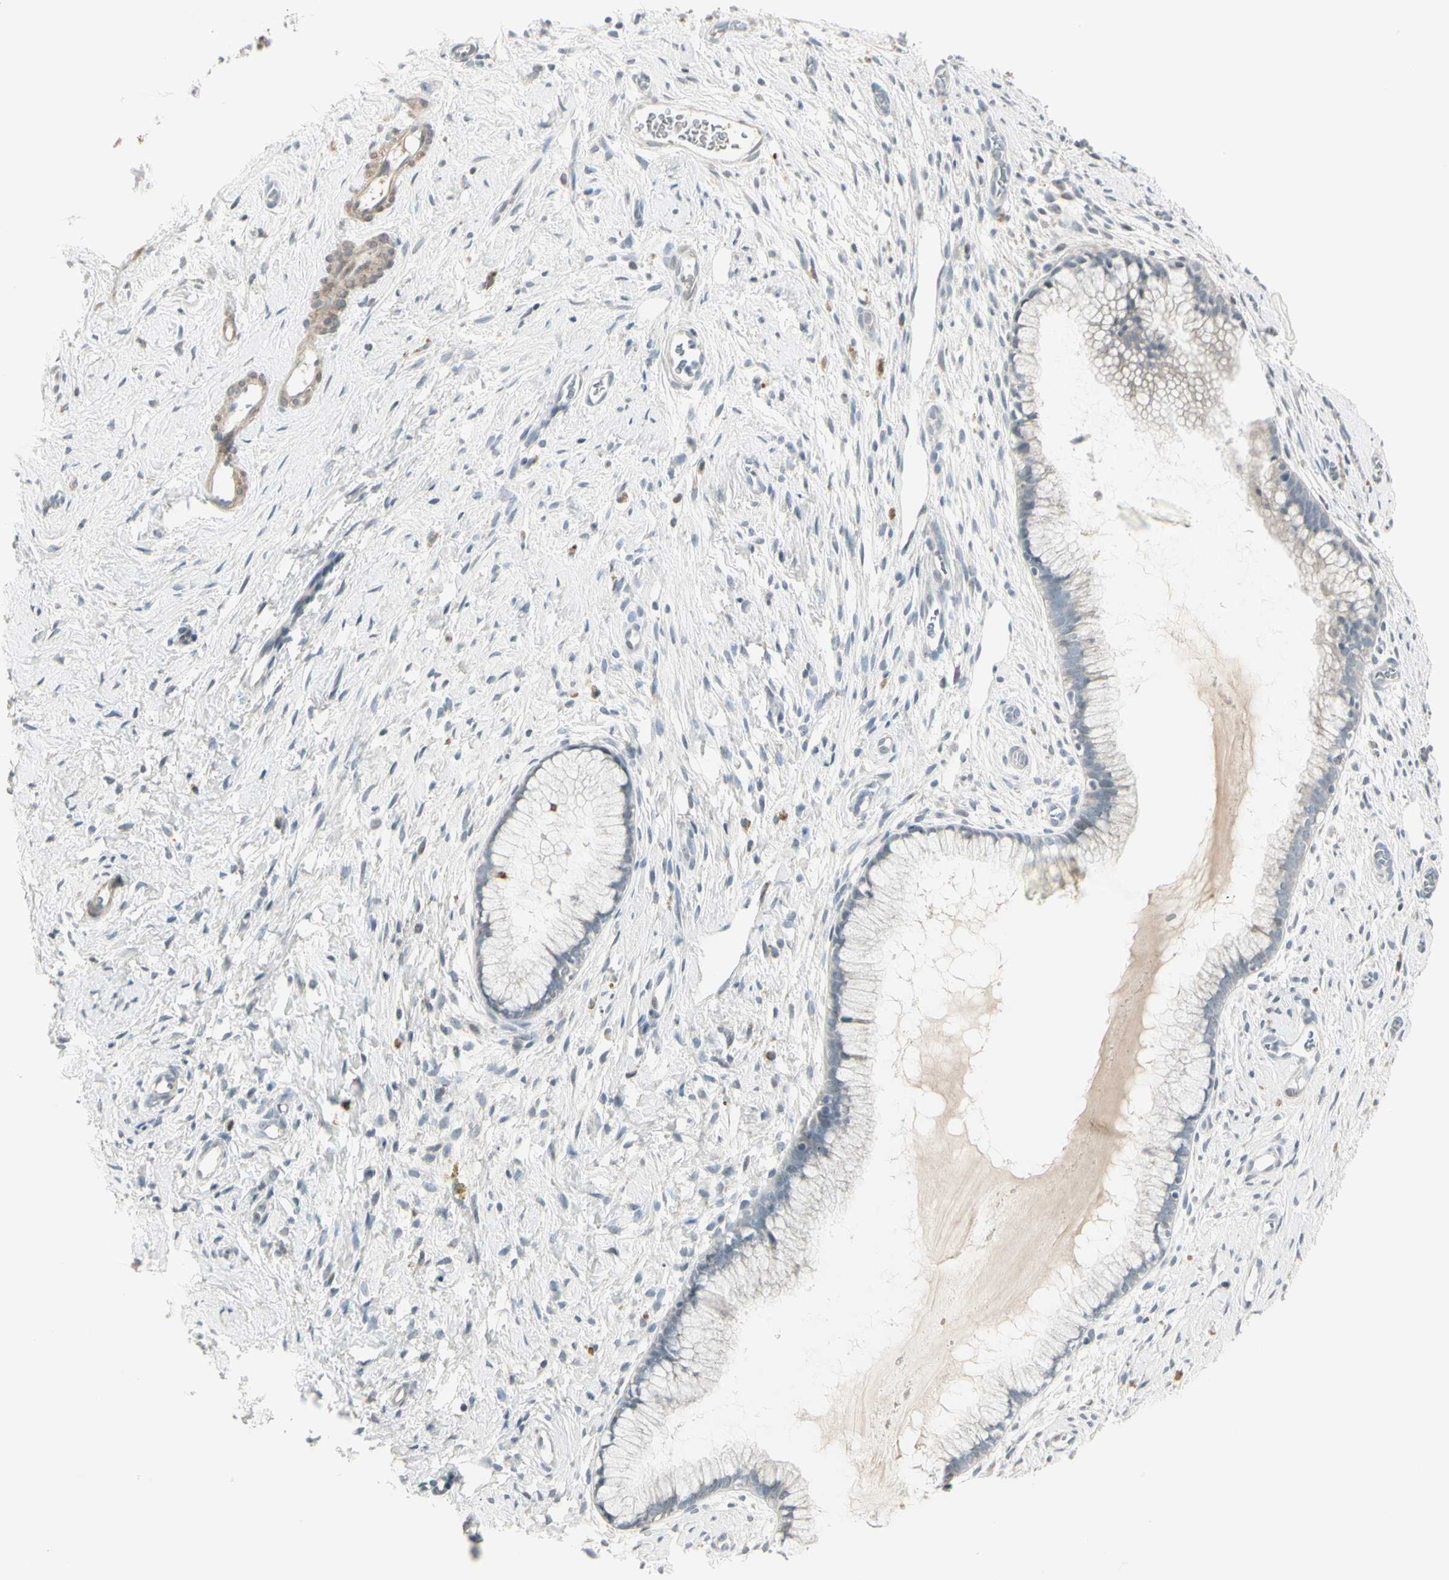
{"staining": {"intensity": "negative", "quantity": "none", "location": "none"}, "tissue": "cervix", "cell_type": "Glandular cells", "image_type": "normal", "snomed": [{"axis": "morphology", "description": "Normal tissue, NOS"}, {"axis": "topography", "description": "Cervix"}], "caption": "Immunohistochemistry (IHC) image of normal cervix stained for a protein (brown), which shows no staining in glandular cells. Nuclei are stained in blue.", "gene": "DMPK", "patient": {"sex": "female", "age": 65}}